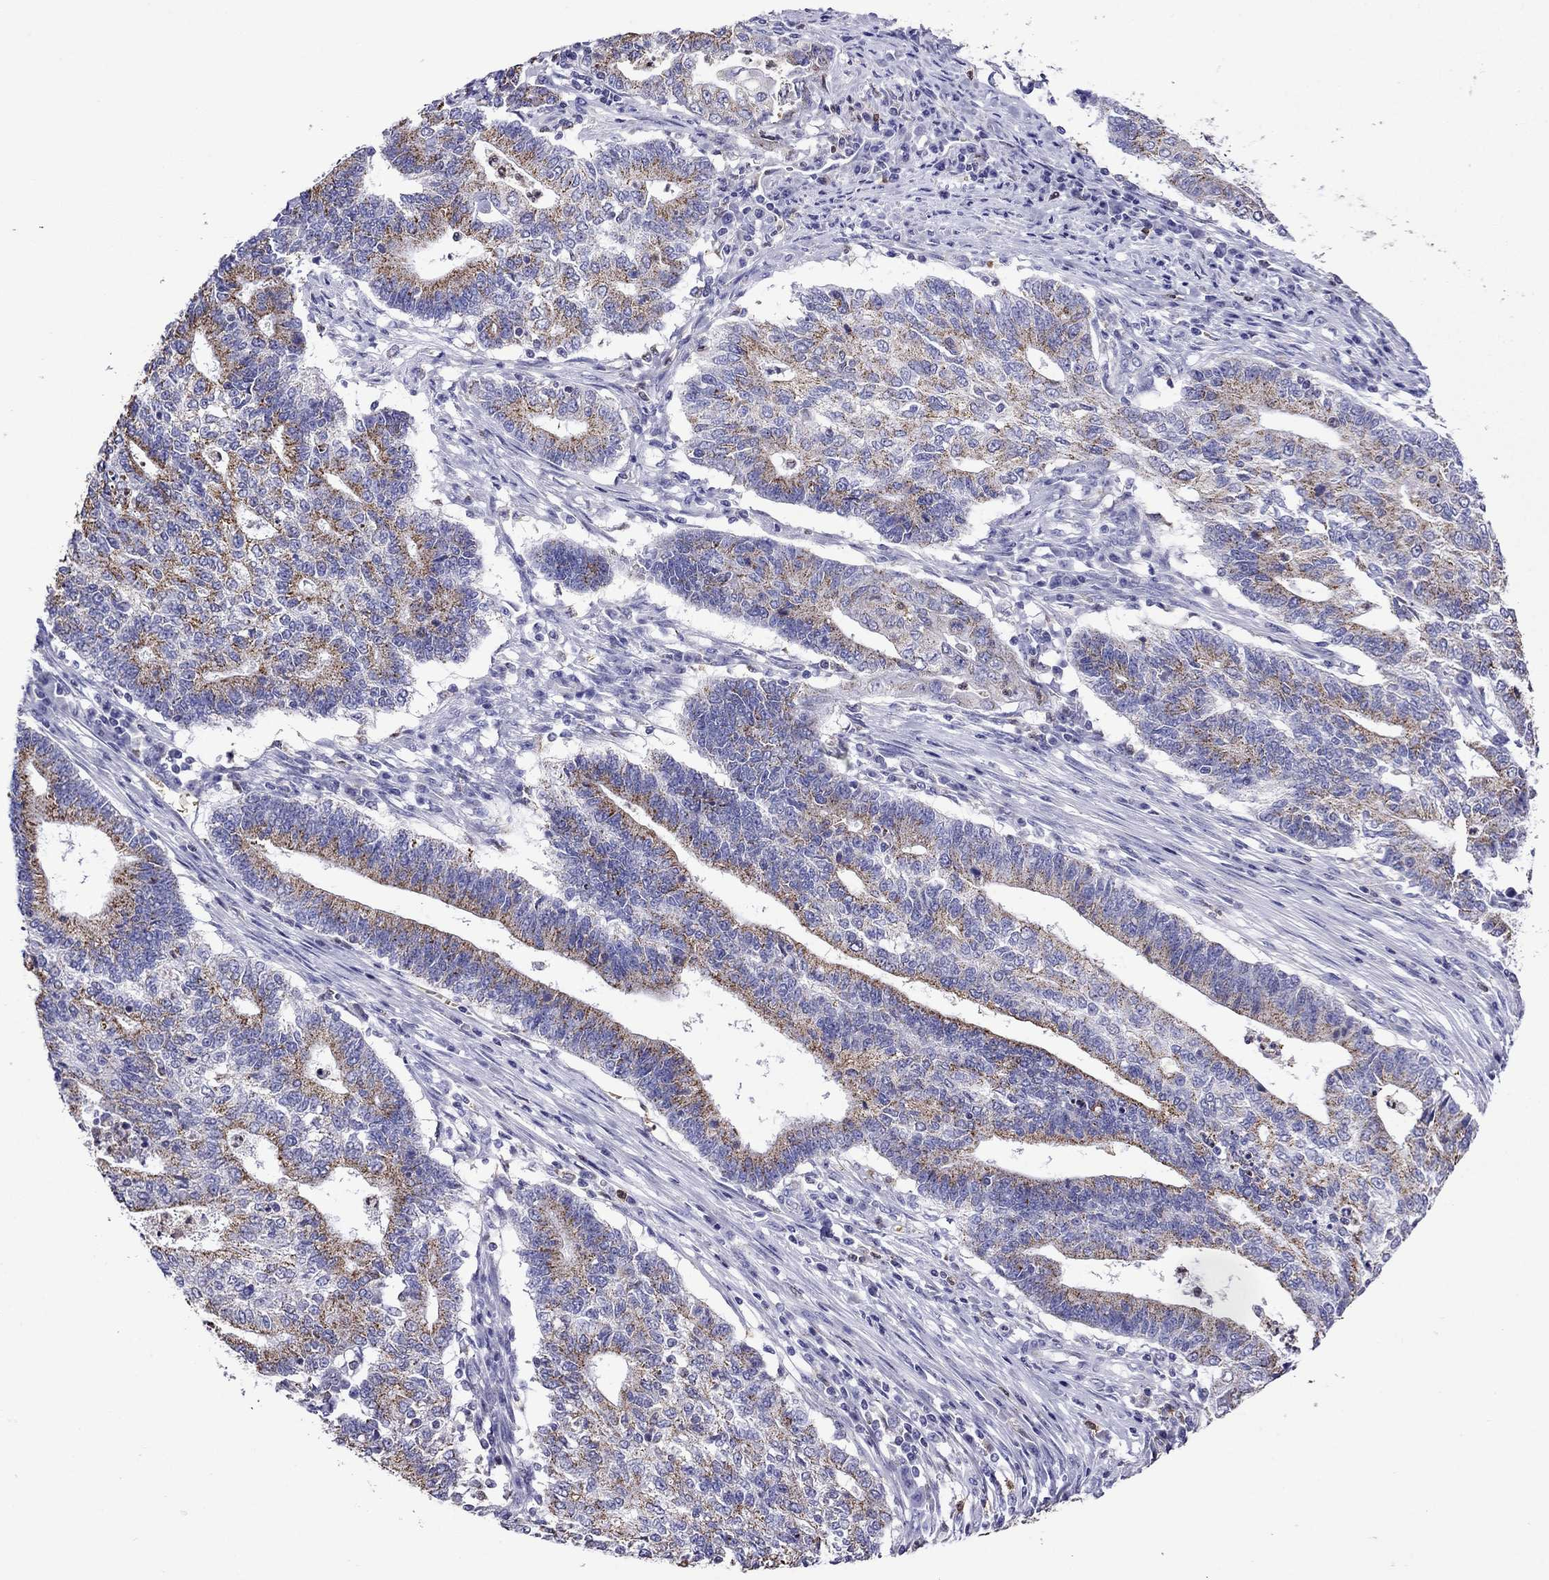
{"staining": {"intensity": "moderate", "quantity": "<25%", "location": "cytoplasmic/membranous"}, "tissue": "endometrial cancer", "cell_type": "Tumor cells", "image_type": "cancer", "snomed": [{"axis": "morphology", "description": "Adenocarcinoma, NOS"}, {"axis": "topography", "description": "Uterus"}, {"axis": "topography", "description": "Endometrium"}], "caption": "IHC (DAB (3,3'-diaminobenzidine)) staining of human endometrial cancer demonstrates moderate cytoplasmic/membranous protein positivity in approximately <25% of tumor cells. (Stains: DAB (3,3'-diaminobenzidine) in brown, nuclei in blue, Microscopy: brightfield microscopy at high magnification).", "gene": "SCG2", "patient": {"sex": "female", "age": 54}}